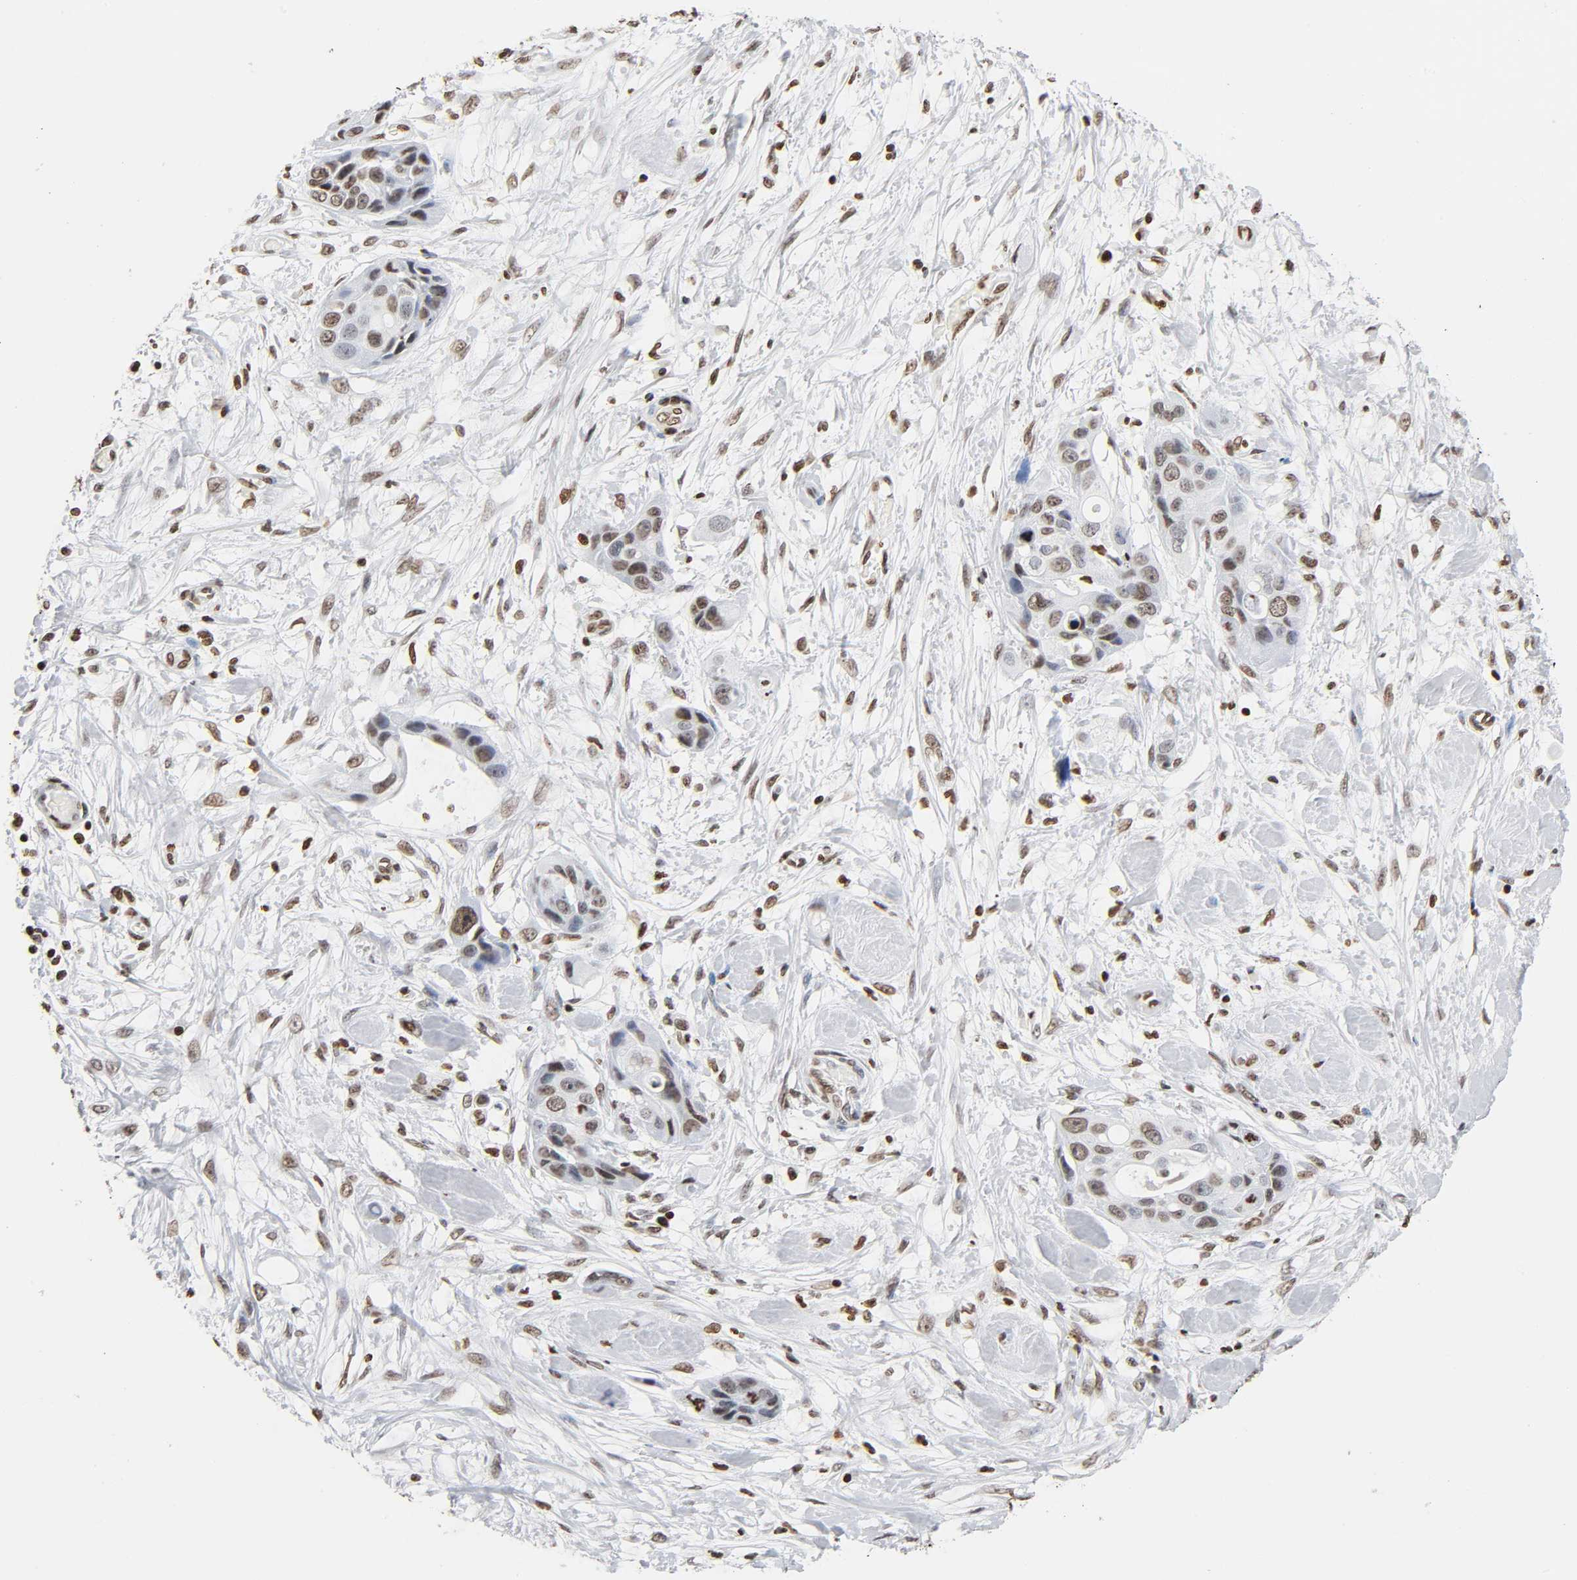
{"staining": {"intensity": "moderate", "quantity": ">75%", "location": "nuclear"}, "tissue": "pancreatic cancer", "cell_type": "Tumor cells", "image_type": "cancer", "snomed": [{"axis": "morphology", "description": "Adenocarcinoma, NOS"}, {"axis": "topography", "description": "Pancreas"}], "caption": "Human pancreatic cancer stained for a protein (brown) shows moderate nuclear positive staining in approximately >75% of tumor cells.", "gene": "HOXA6", "patient": {"sex": "female", "age": 60}}